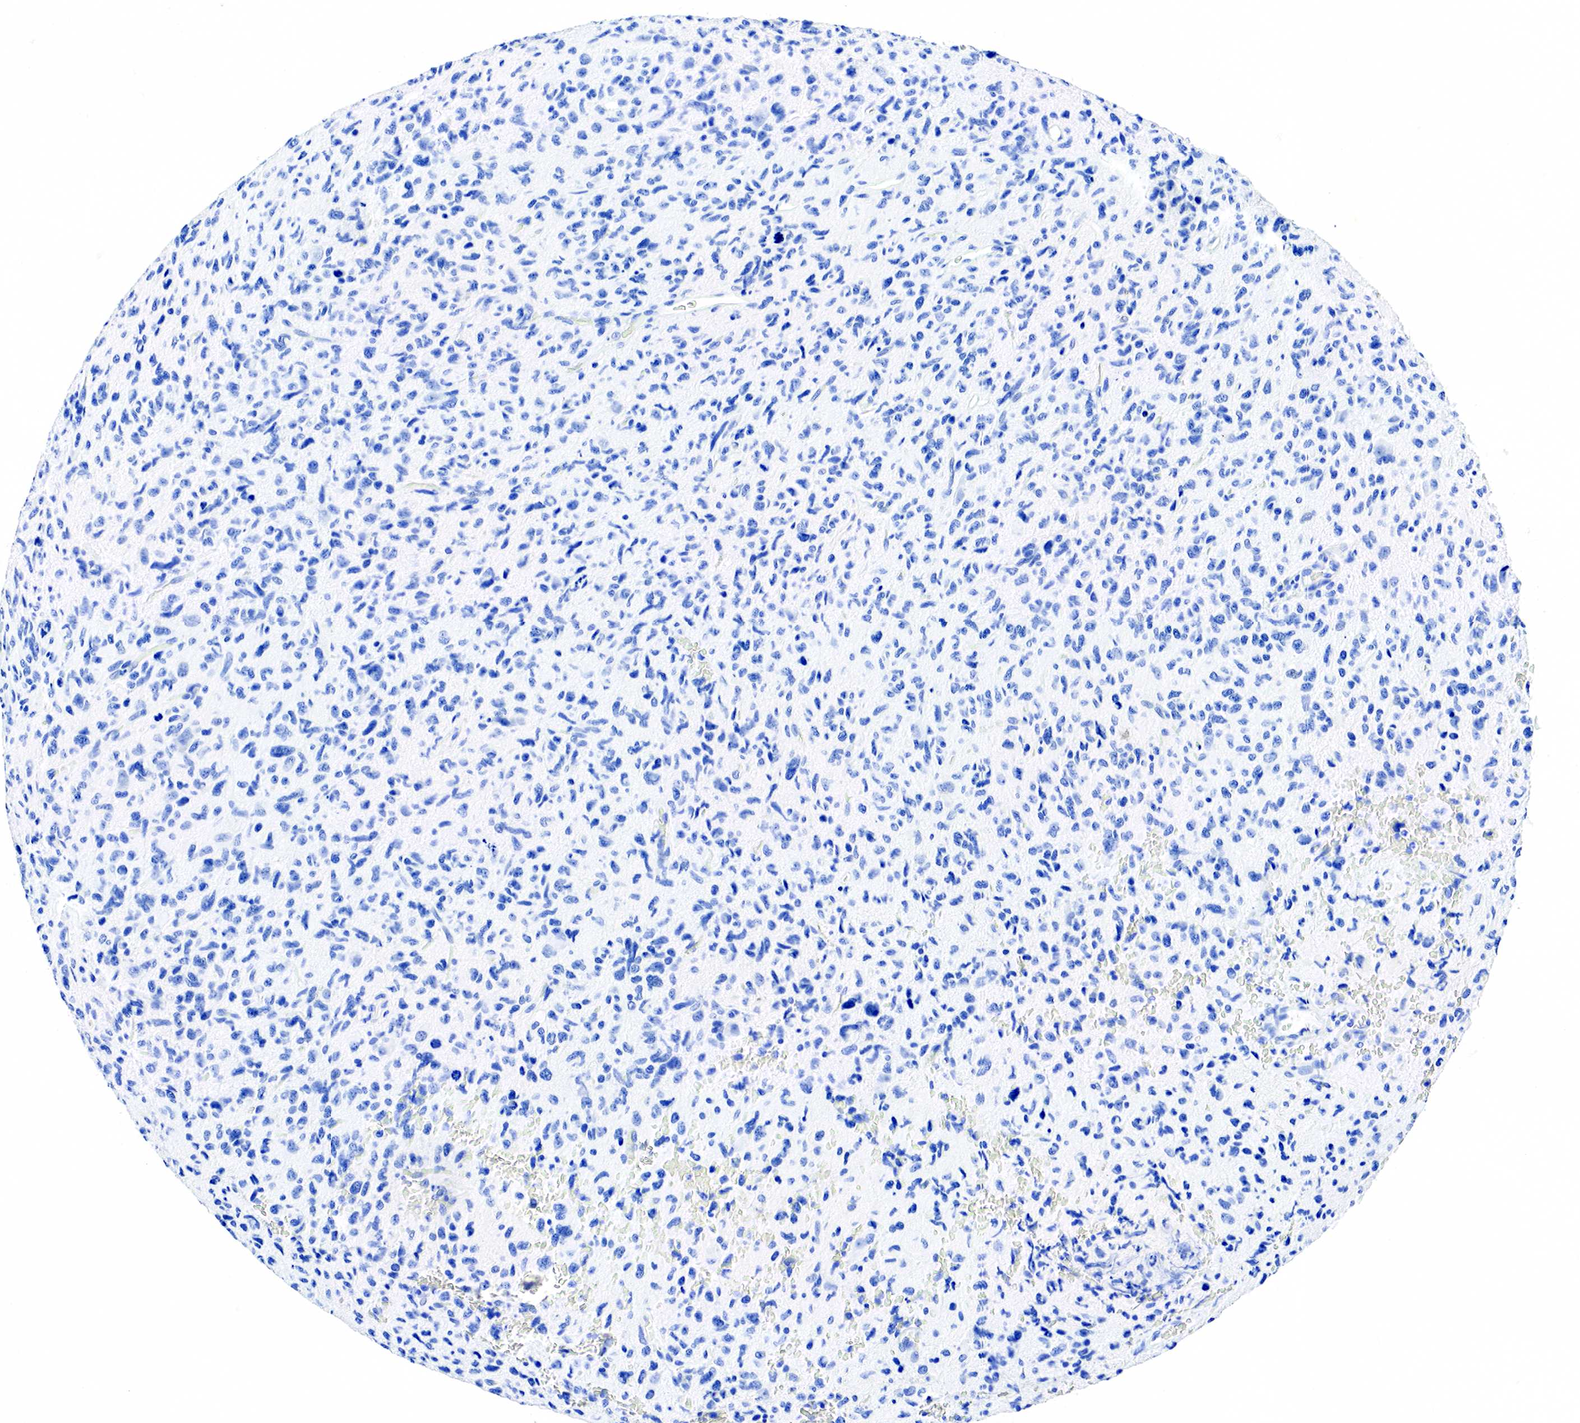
{"staining": {"intensity": "negative", "quantity": "none", "location": "none"}, "tissue": "glioma", "cell_type": "Tumor cells", "image_type": "cancer", "snomed": [{"axis": "morphology", "description": "Glioma, malignant, High grade"}, {"axis": "topography", "description": "Brain"}], "caption": "This is an IHC histopathology image of human glioma. There is no staining in tumor cells.", "gene": "KRT7", "patient": {"sex": "female", "age": 60}}